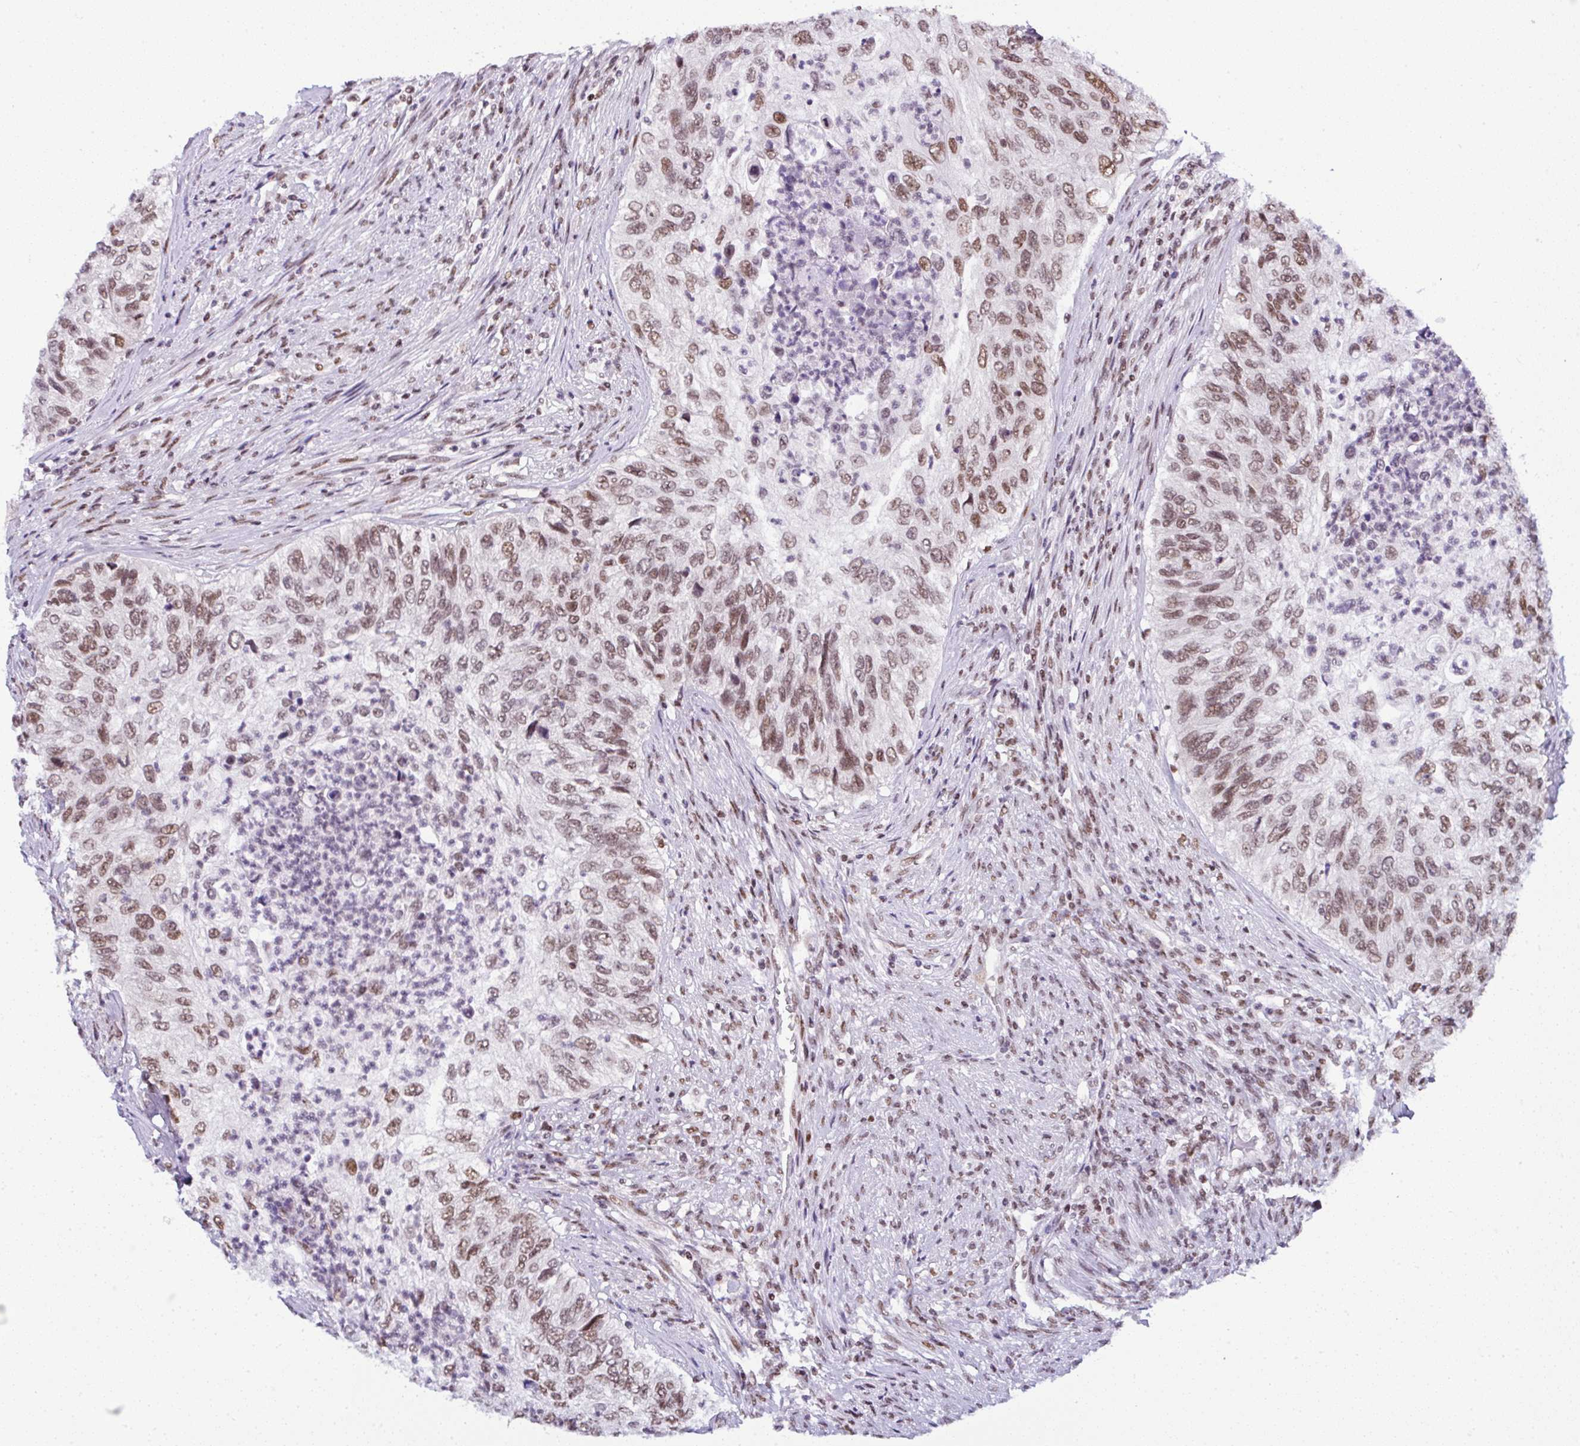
{"staining": {"intensity": "moderate", "quantity": ">75%", "location": "nuclear"}, "tissue": "urothelial cancer", "cell_type": "Tumor cells", "image_type": "cancer", "snomed": [{"axis": "morphology", "description": "Urothelial carcinoma, High grade"}, {"axis": "topography", "description": "Urinary bladder"}], "caption": "A high-resolution image shows immunohistochemistry staining of urothelial cancer, which demonstrates moderate nuclear expression in about >75% of tumor cells. Using DAB (brown) and hematoxylin (blue) stains, captured at high magnification using brightfield microscopy.", "gene": "DR1", "patient": {"sex": "female", "age": 60}}